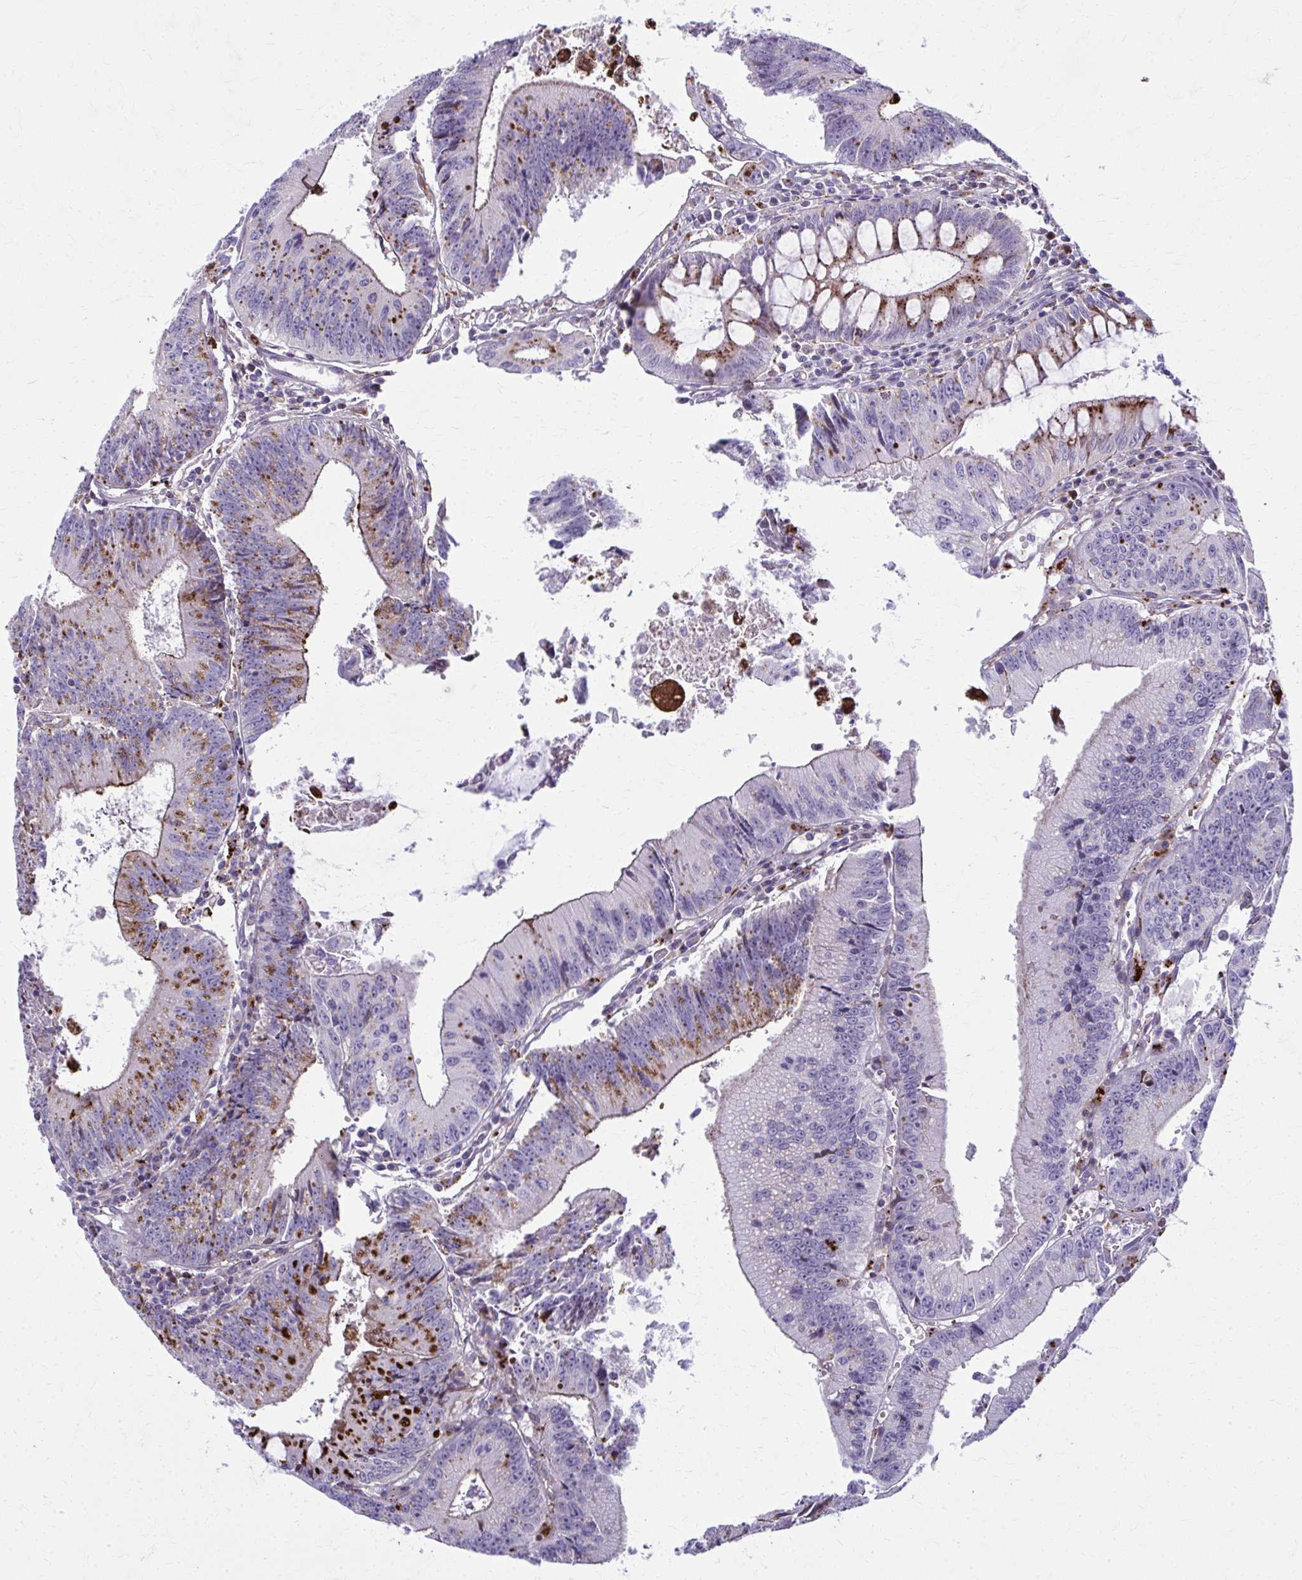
{"staining": {"intensity": "moderate", "quantity": "25%-75%", "location": "cytoplasmic/membranous"}, "tissue": "colorectal cancer", "cell_type": "Tumor cells", "image_type": "cancer", "snomed": [{"axis": "morphology", "description": "Adenocarcinoma, NOS"}, {"axis": "topography", "description": "Rectum"}], "caption": "Human colorectal adenocarcinoma stained with a protein marker shows moderate staining in tumor cells.", "gene": "LRRC4B", "patient": {"sex": "female", "age": 81}}